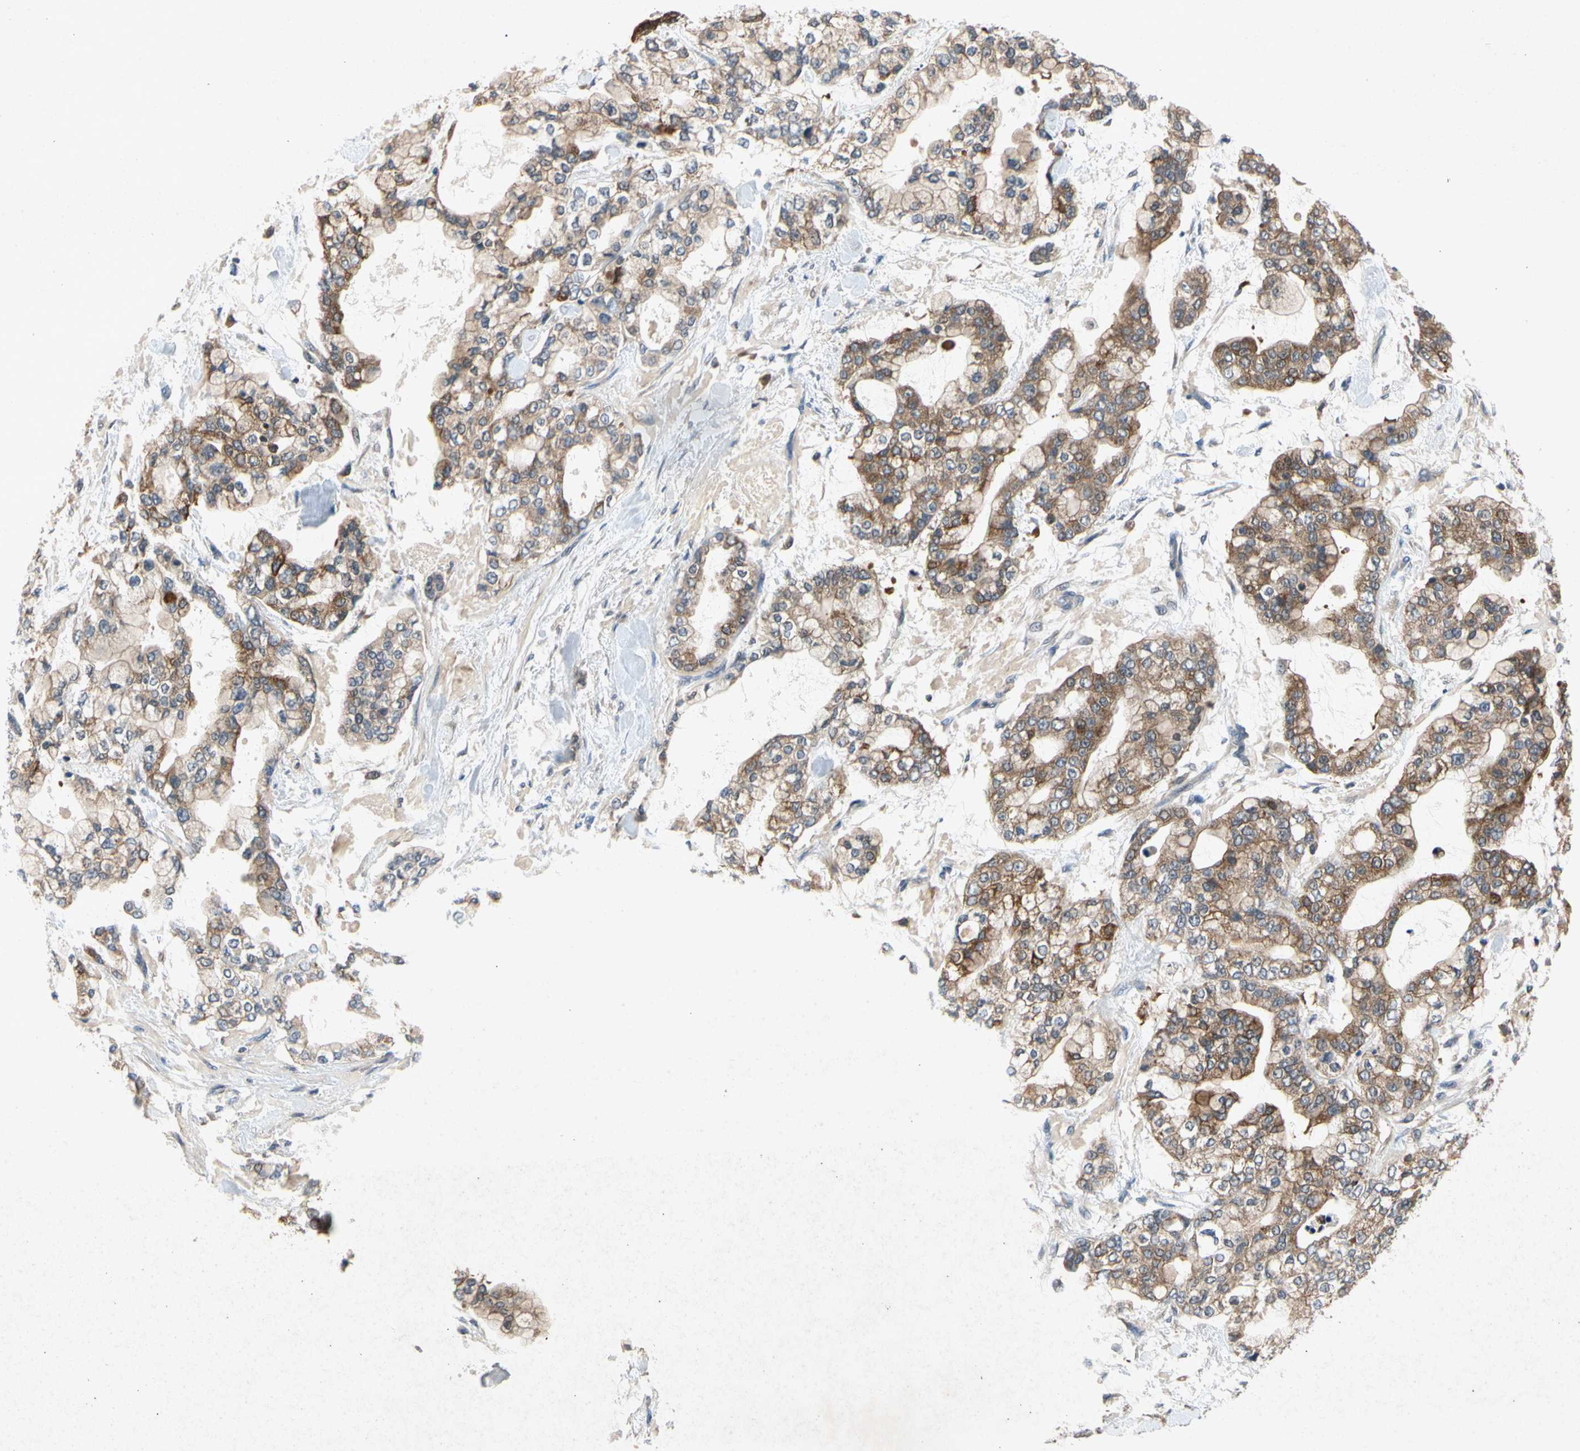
{"staining": {"intensity": "strong", "quantity": ">75%", "location": "cytoplasmic/membranous"}, "tissue": "stomach cancer", "cell_type": "Tumor cells", "image_type": "cancer", "snomed": [{"axis": "morphology", "description": "Normal tissue, NOS"}, {"axis": "morphology", "description": "Adenocarcinoma, NOS"}, {"axis": "topography", "description": "Stomach, upper"}, {"axis": "topography", "description": "Stomach"}], "caption": "There is high levels of strong cytoplasmic/membranous staining in tumor cells of adenocarcinoma (stomach), as demonstrated by immunohistochemical staining (brown color).", "gene": "RPS6KA1", "patient": {"sex": "male", "age": 76}}